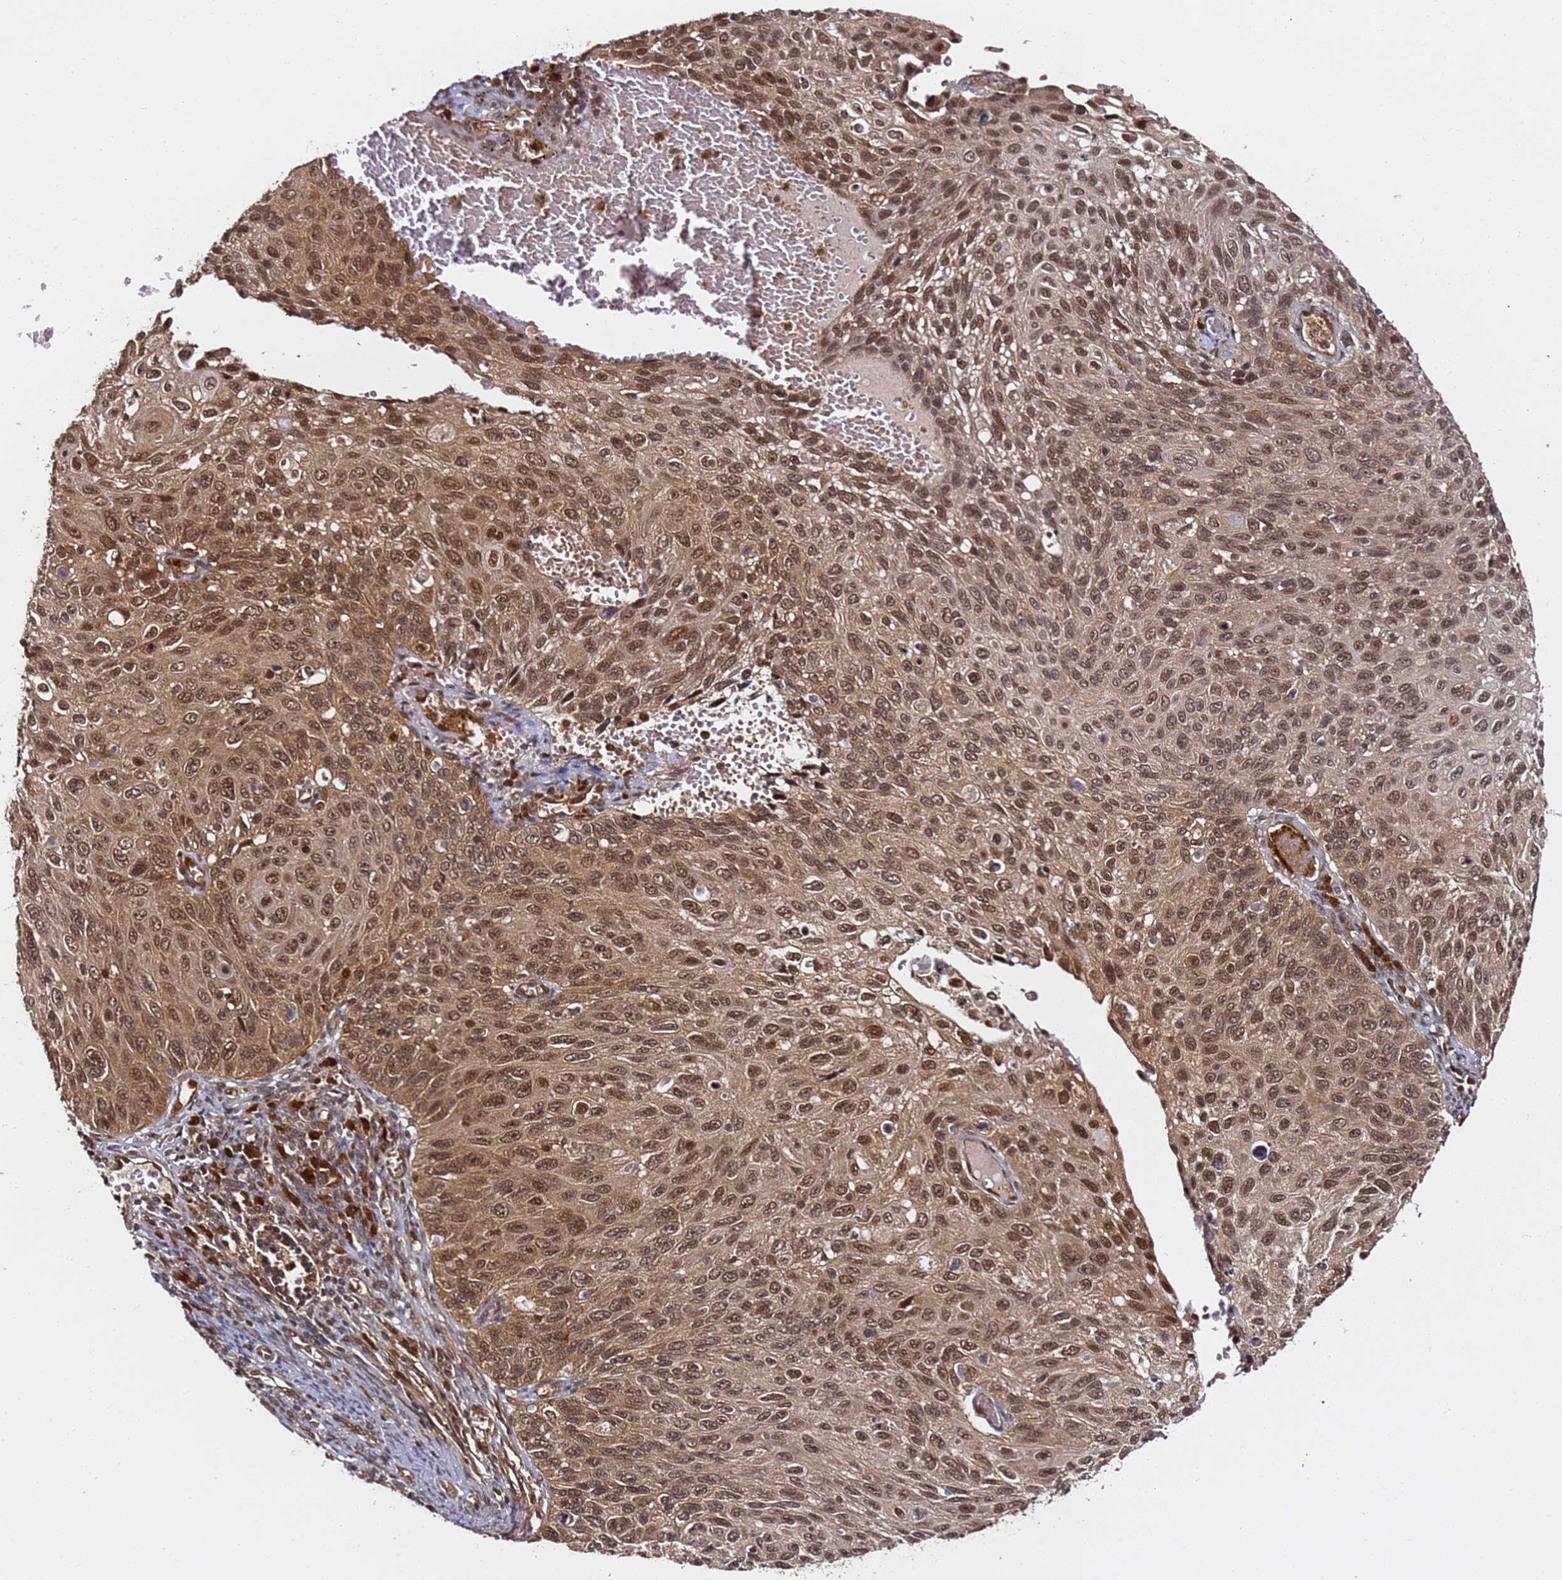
{"staining": {"intensity": "moderate", "quantity": ">75%", "location": "cytoplasmic/membranous,nuclear"}, "tissue": "cervical cancer", "cell_type": "Tumor cells", "image_type": "cancer", "snomed": [{"axis": "morphology", "description": "Squamous cell carcinoma, NOS"}, {"axis": "topography", "description": "Cervix"}], "caption": "Cervical cancer (squamous cell carcinoma) stained with DAB (3,3'-diaminobenzidine) IHC reveals medium levels of moderate cytoplasmic/membranous and nuclear staining in about >75% of tumor cells. Nuclei are stained in blue.", "gene": "RGS18", "patient": {"sex": "female", "age": 70}}